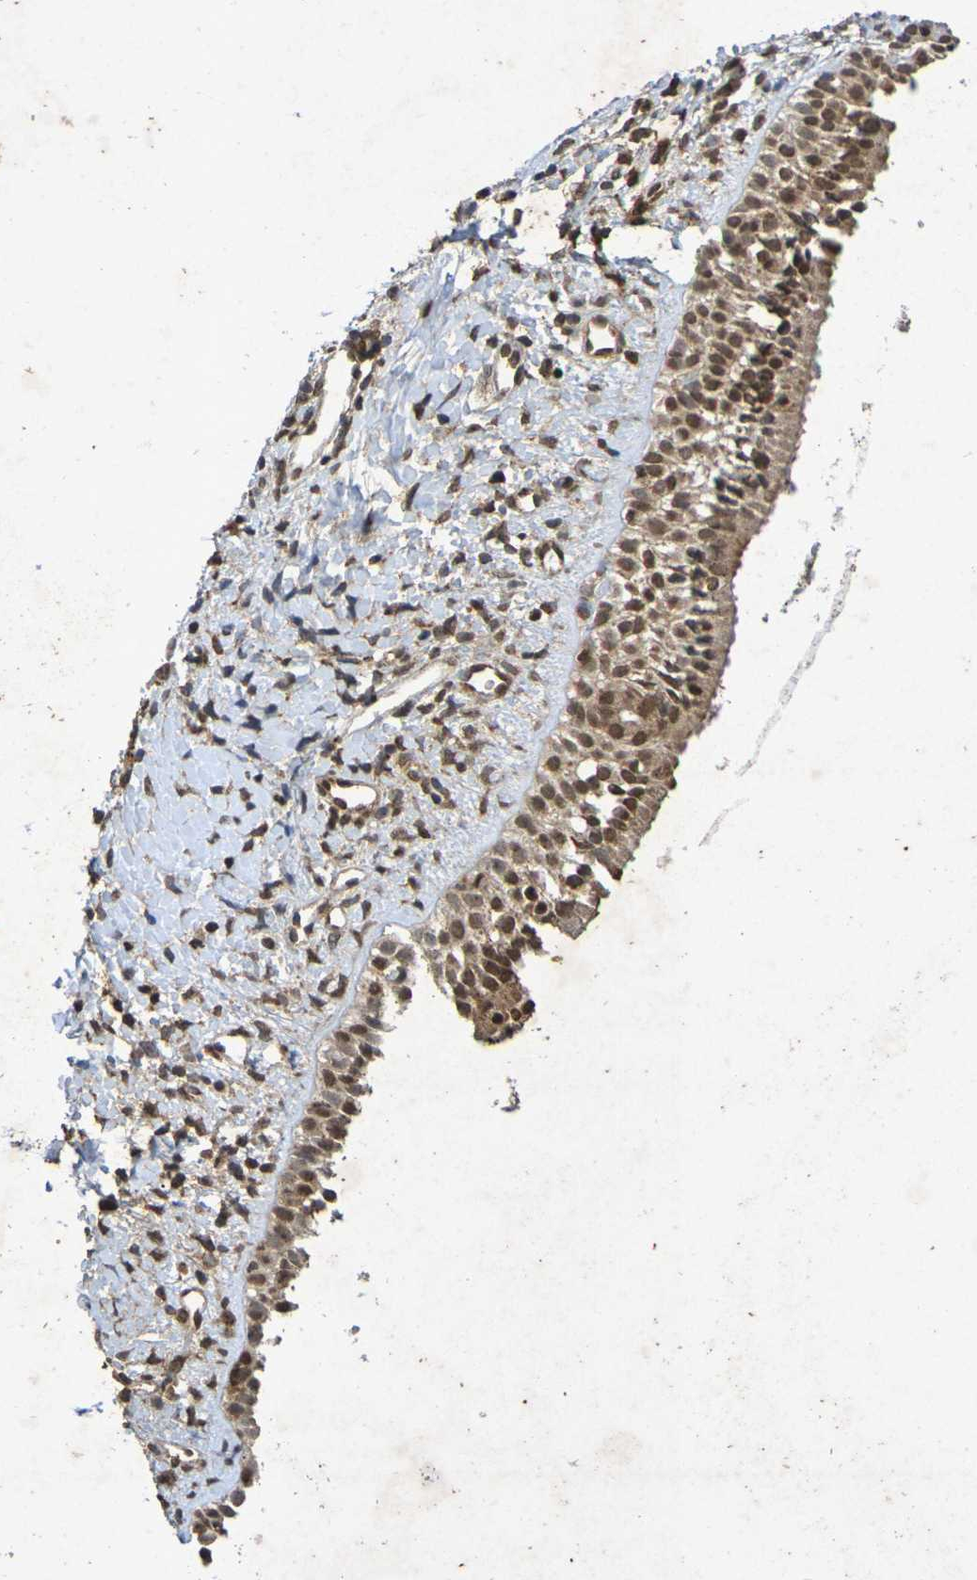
{"staining": {"intensity": "moderate", "quantity": ">75%", "location": "cytoplasmic/membranous,nuclear"}, "tissue": "nasopharynx", "cell_type": "Respiratory epithelial cells", "image_type": "normal", "snomed": [{"axis": "morphology", "description": "Normal tissue, NOS"}, {"axis": "topography", "description": "Nasopharynx"}], "caption": "An immunohistochemistry histopathology image of unremarkable tissue is shown. Protein staining in brown shows moderate cytoplasmic/membranous,nuclear positivity in nasopharynx within respiratory epithelial cells. (DAB = brown stain, brightfield microscopy at high magnification).", "gene": "GUCY1A2", "patient": {"sex": "male", "age": 22}}